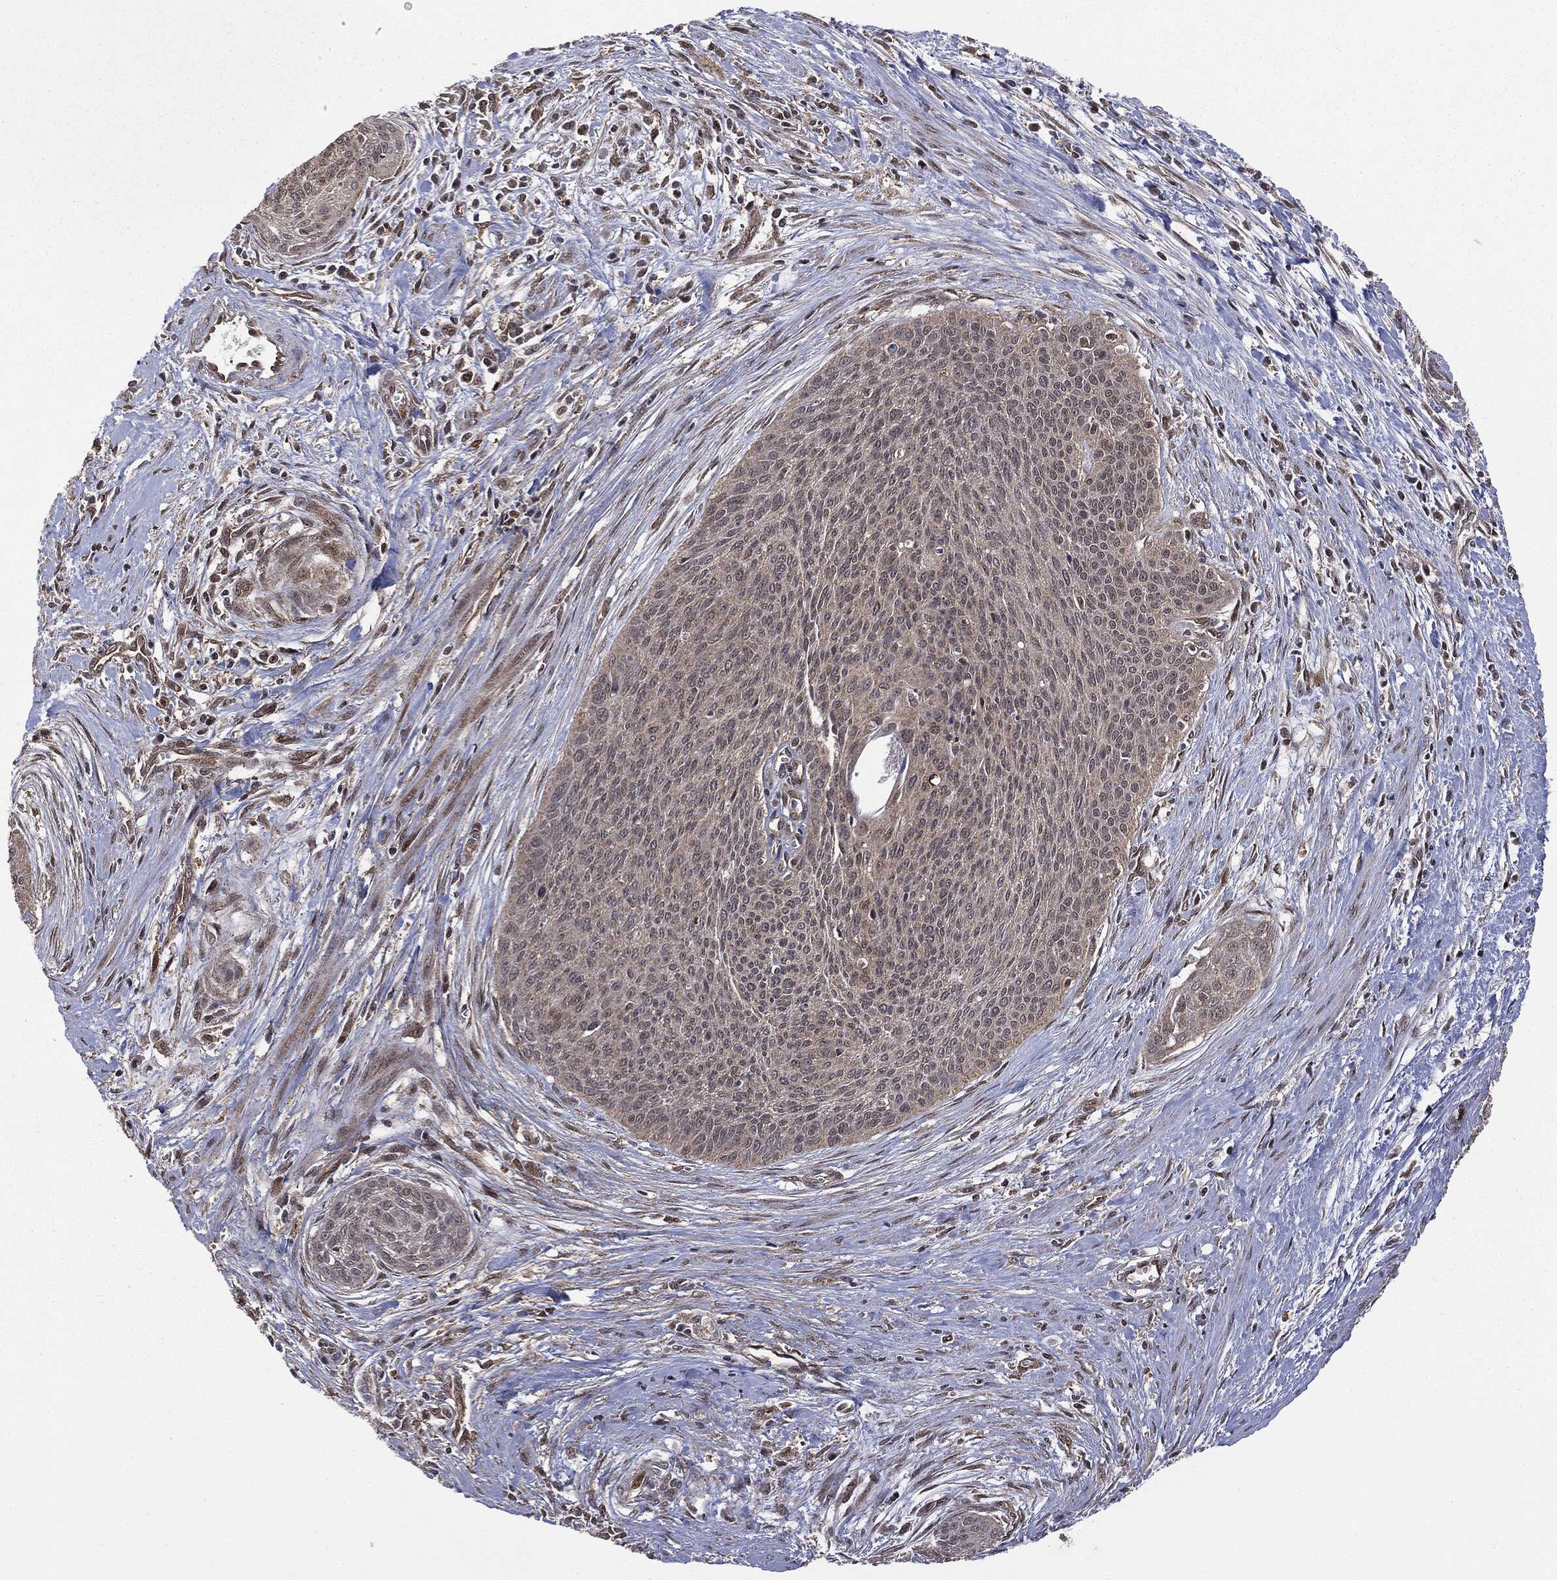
{"staining": {"intensity": "negative", "quantity": "none", "location": "none"}, "tissue": "cervical cancer", "cell_type": "Tumor cells", "image_type": "cancer", "snomed": [{"axis": "morphology", "description": "Squamous cell carcinoma, NOS"}, {"axis": "topography", "description": "Cervix"}], "caption": "A high-resolution image shows immunohistochemistry (IHC) staining of squamous cell carcinoma (cervical), which demonstrates no significant expression in tumor cells.", "gene": "PTPA", "patient": {"sex": "female", "age": 55}}